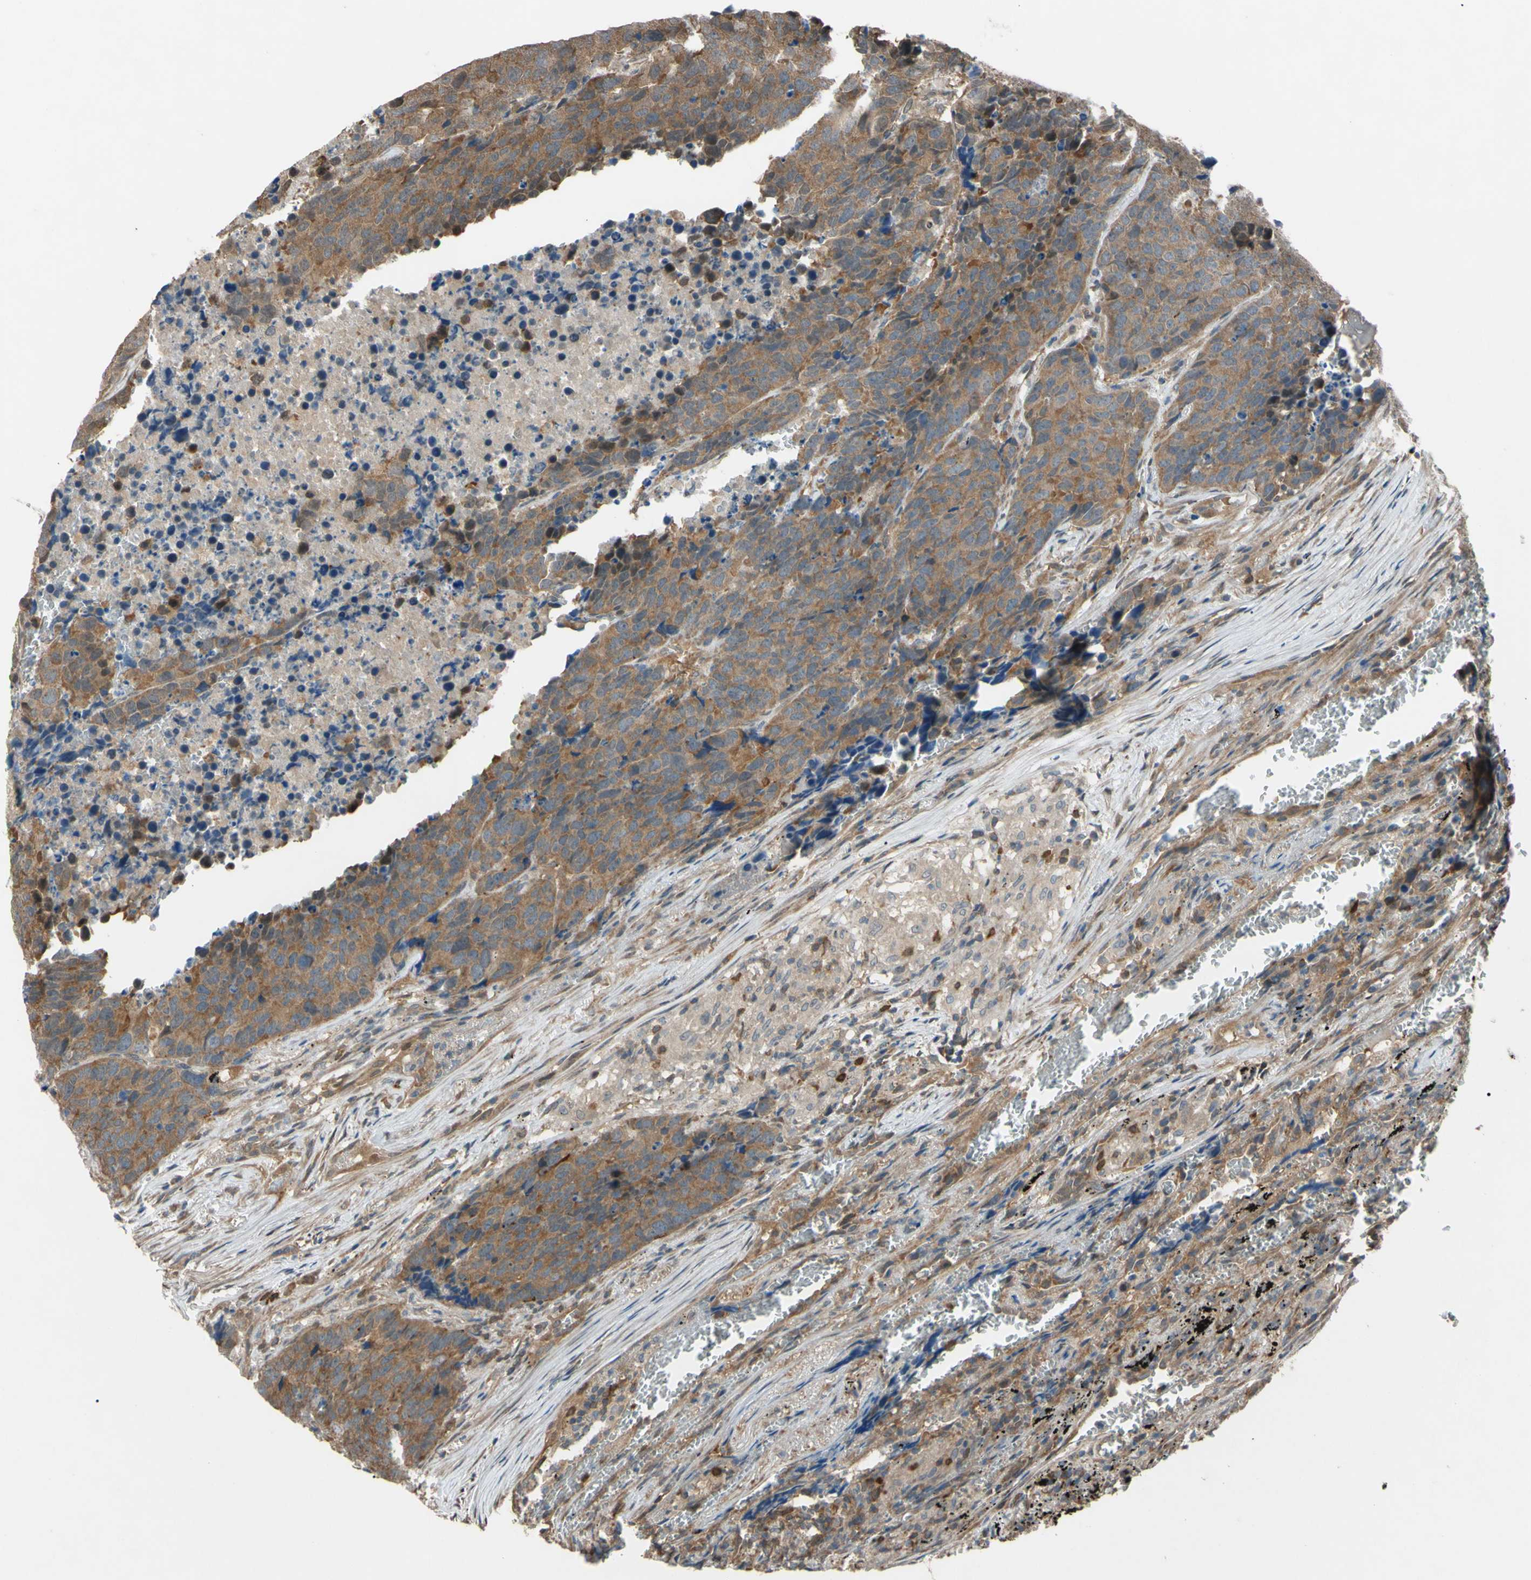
{"staining": {"intensity": "weak", "quantity": ">75%", "location": "cytoplasmic/membranous"}, "tissue": "carcinoid", "cell_type": "Tumor cells", "image_type": "cancer", "snomed": [{"axis": "morphology", "description": "Carcinoid, malignant, NOS"}, {"axis": "topography", "description": "Lung"}], "caption": "Tumor cells exhibit low levels of weak cytoplasmic/membranous positivity in about >75% of cells in malignant carcinoid.", "gene": "YWHAQ", "patient": {"sex": "male", "age": 60}}